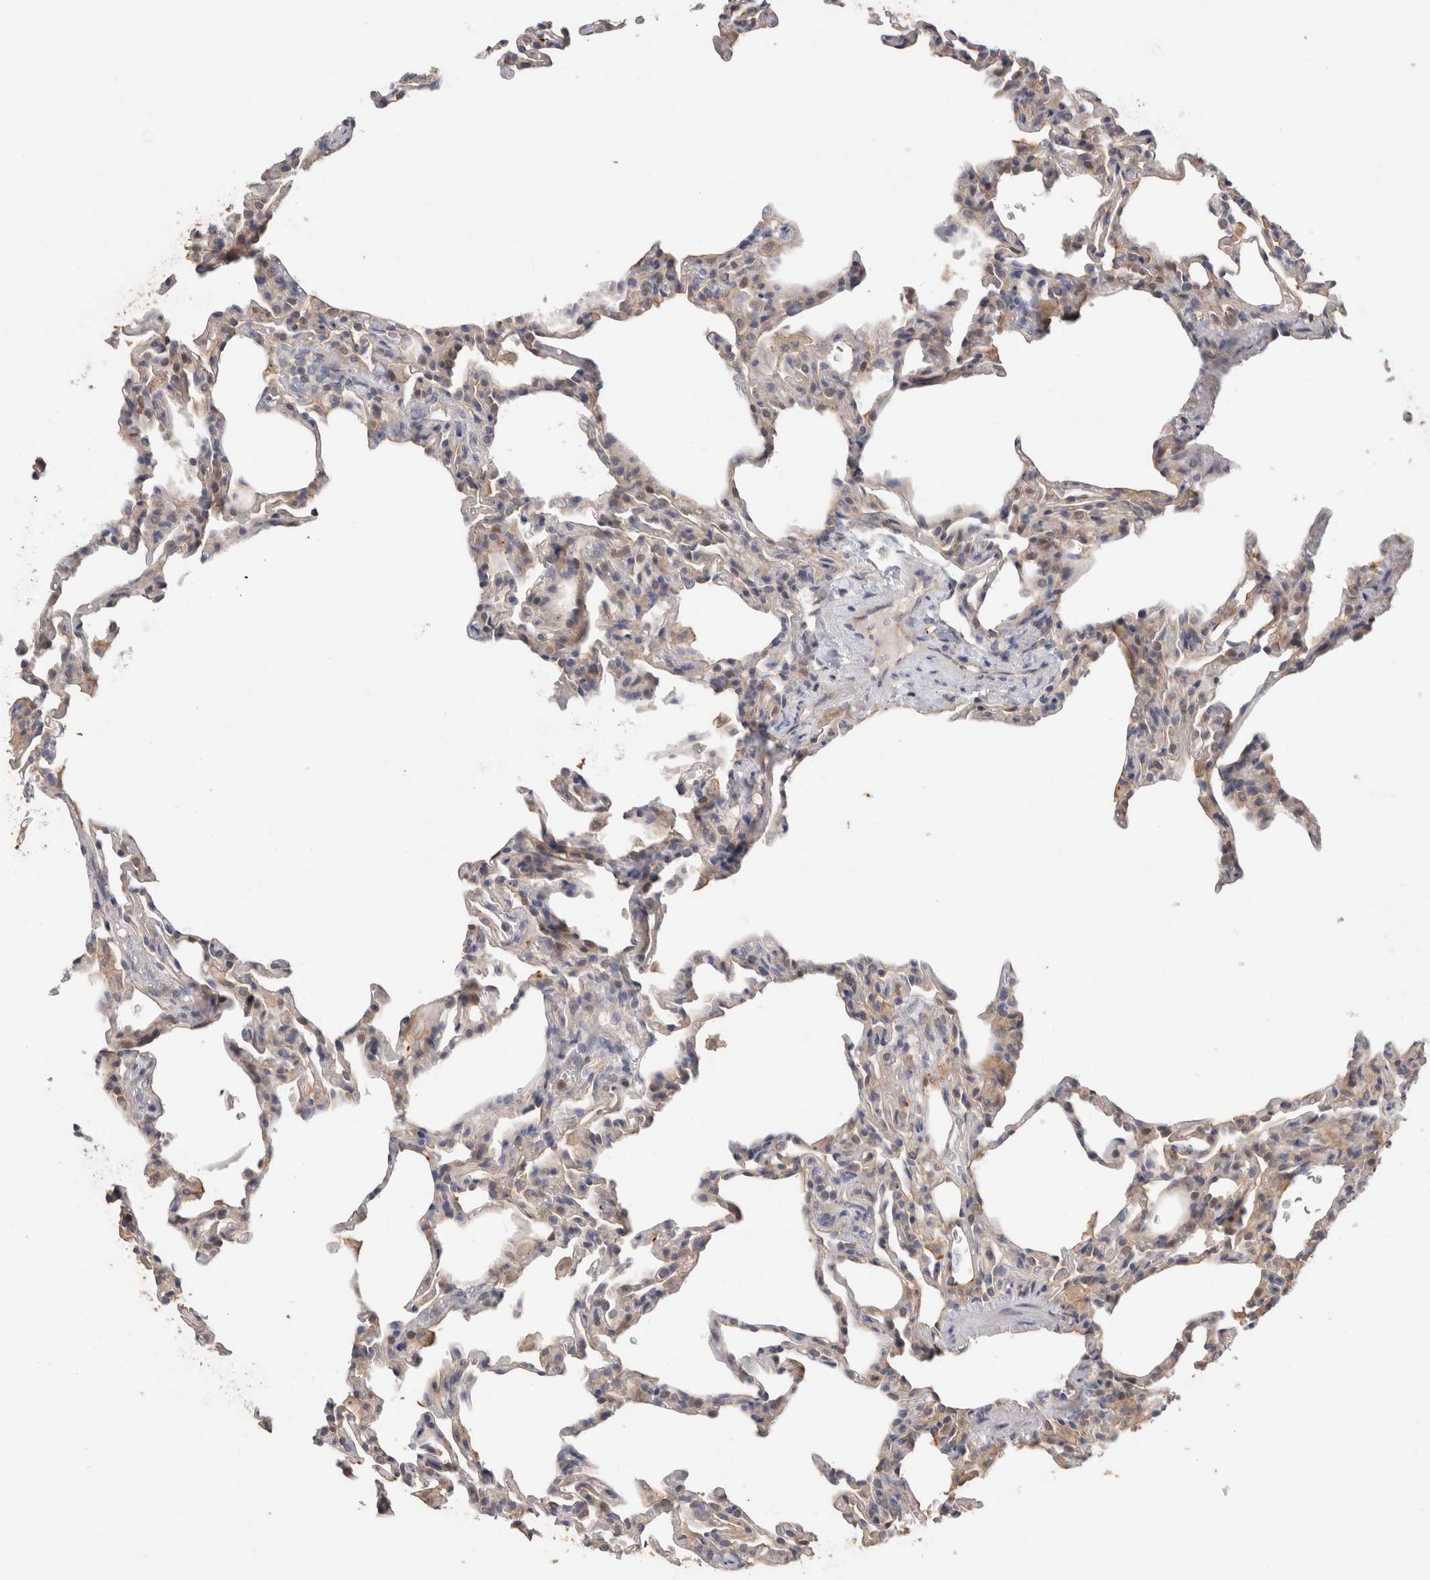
{"staining": {"intensity": "weak", "quantity": "<25%", "location": "cytoplasmic/membranous"}, "tissue": "lung", "cell_type": "Alveolar cells", "image_type": "normal", "snomed": [{"axis": "morphology", "description": "Normal tissue, NOS"}, {"axis": "topography", "description": "Lung"}], "caption": "Immunohistochemistry (IHC) of unremarkable human lung shows no positivity in alveolar cells.", "gene": "PGM1", "patient": {"sex": "male", "age": 20}}